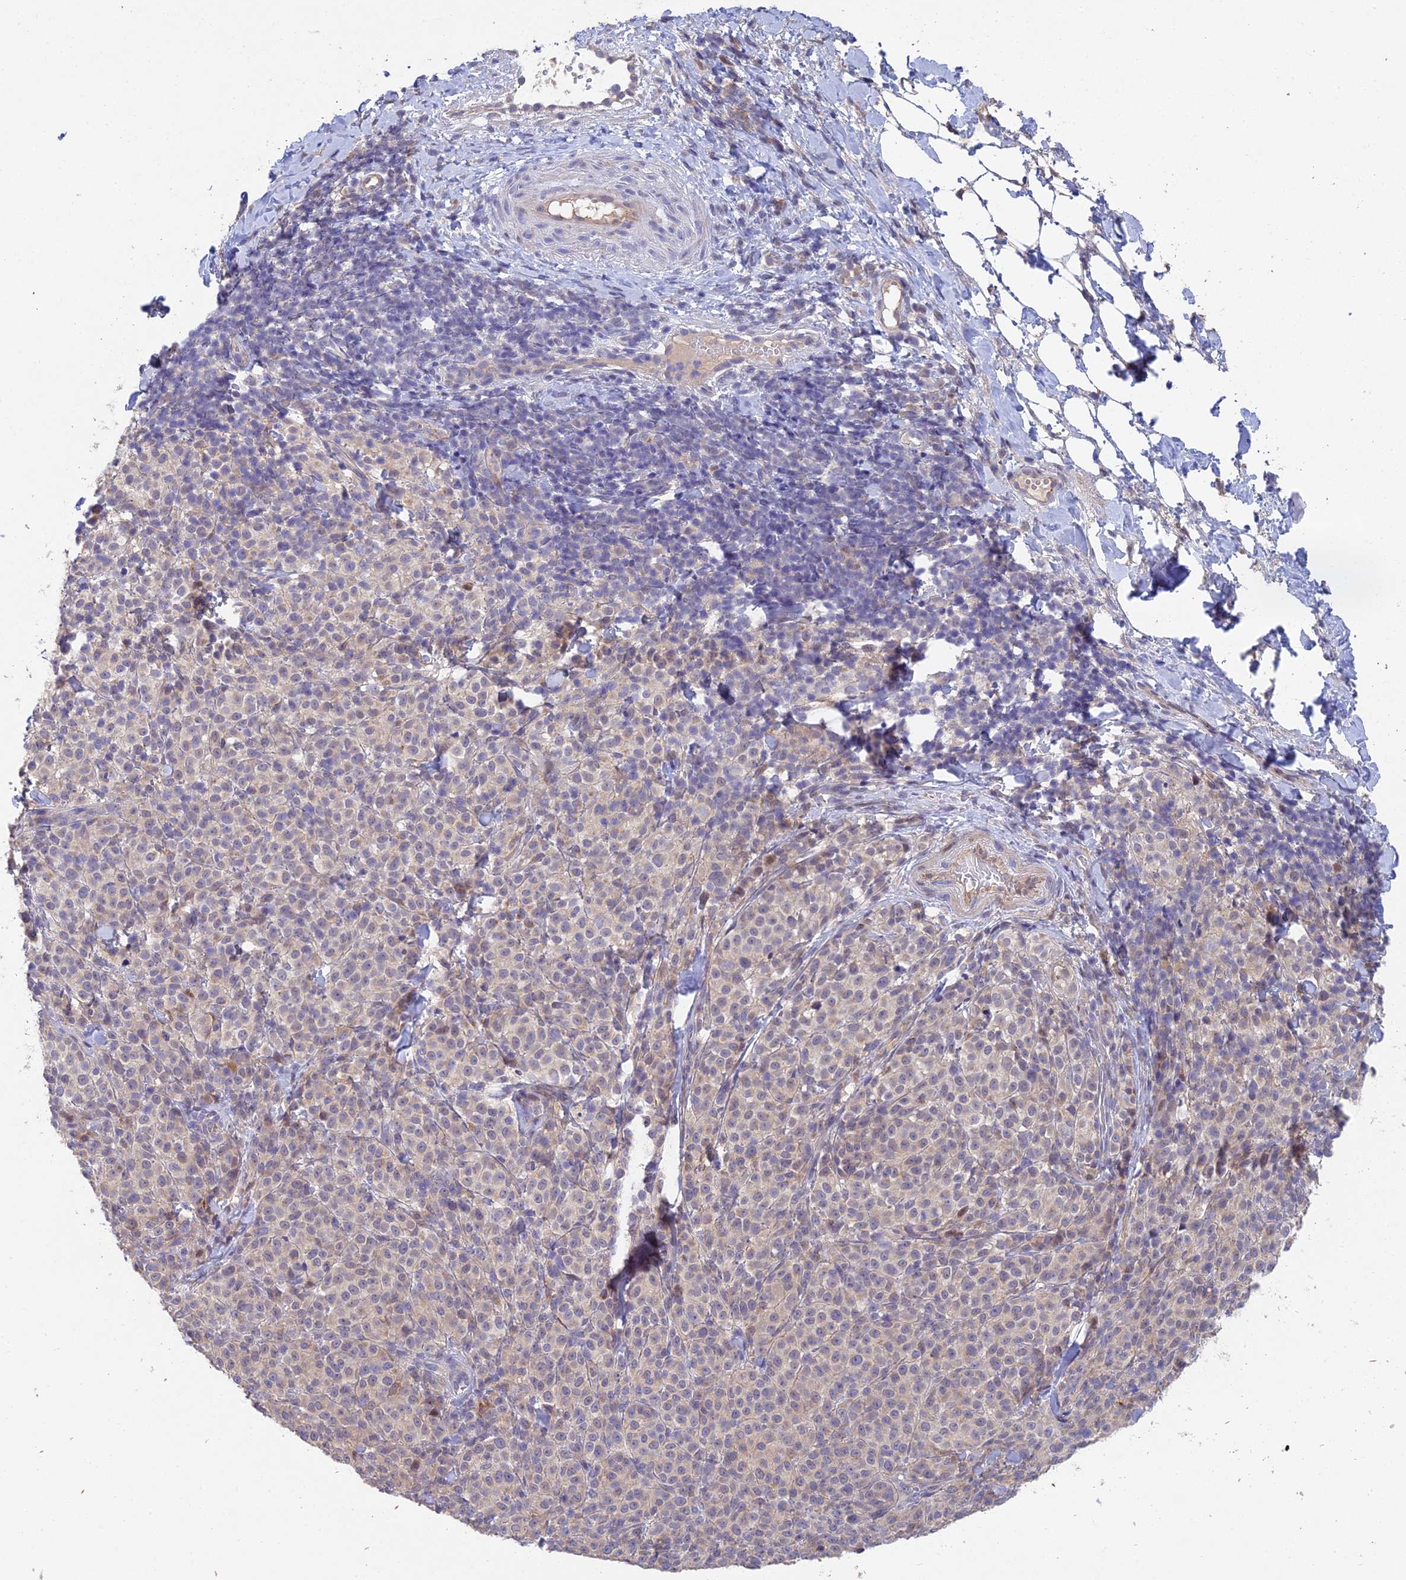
{"staining": {"intensity": "negative", "quantity": "none", "location": "none"}, "tissue": "melanoma", "cell_type": "Tumor cells", "image_type": "cancer", "snomed": [{"axis": "morphology", "description": "Normal tissue, NOS"}, {"axis": "morphology", "description": "Malignant melanoma, NOS"}, {"axis": "topography", "description": "Skin"}], "caption": "Immunohistochemical staining of human melanoma reveals no significant positivity in tumor cells. Nuclei are stained in blue.", "gene": "NSMCE1", "patient": {"sex": "female", "age": 34}}